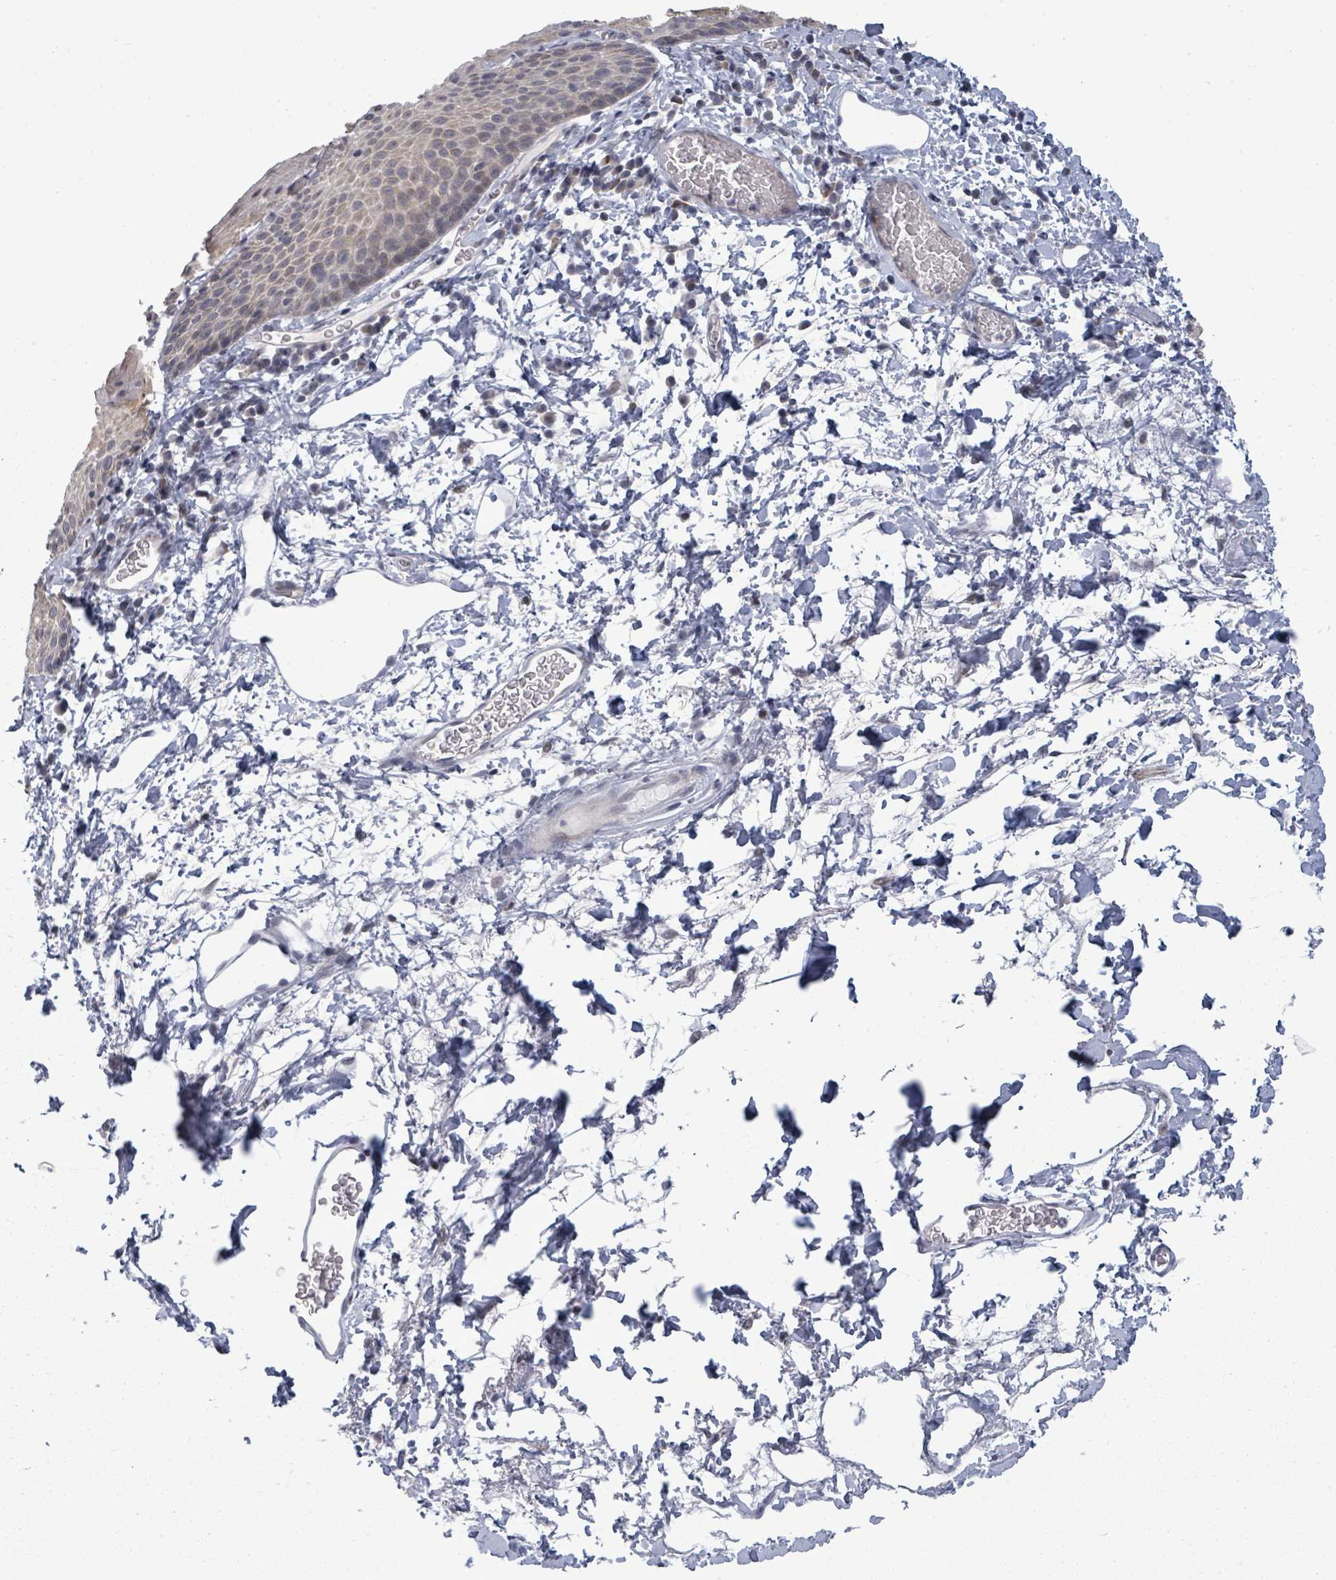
{"staining": {"intensity": "weak", "quantity": "<25%", "location": "cytoplasmic/membranous"}, "tissue": "skin", "cell_type": "Epidermal cells", "image_type": "normal", "snomed": [{"axis": "morphology", "description": "Normal tissue, NOS"}, {"axis": "morphology", "description": "Hemorrhoids"}, {"axis": "morphology", "description": "Inflammation, NOS"}, {"axis": "topography", "description": "Anal"}], "caption": "This is an IHC image of benign human skin. There is no staining in epidermal cells.", "gene": "PTPN20", "patient": {"sex": "male", "age": 60}}